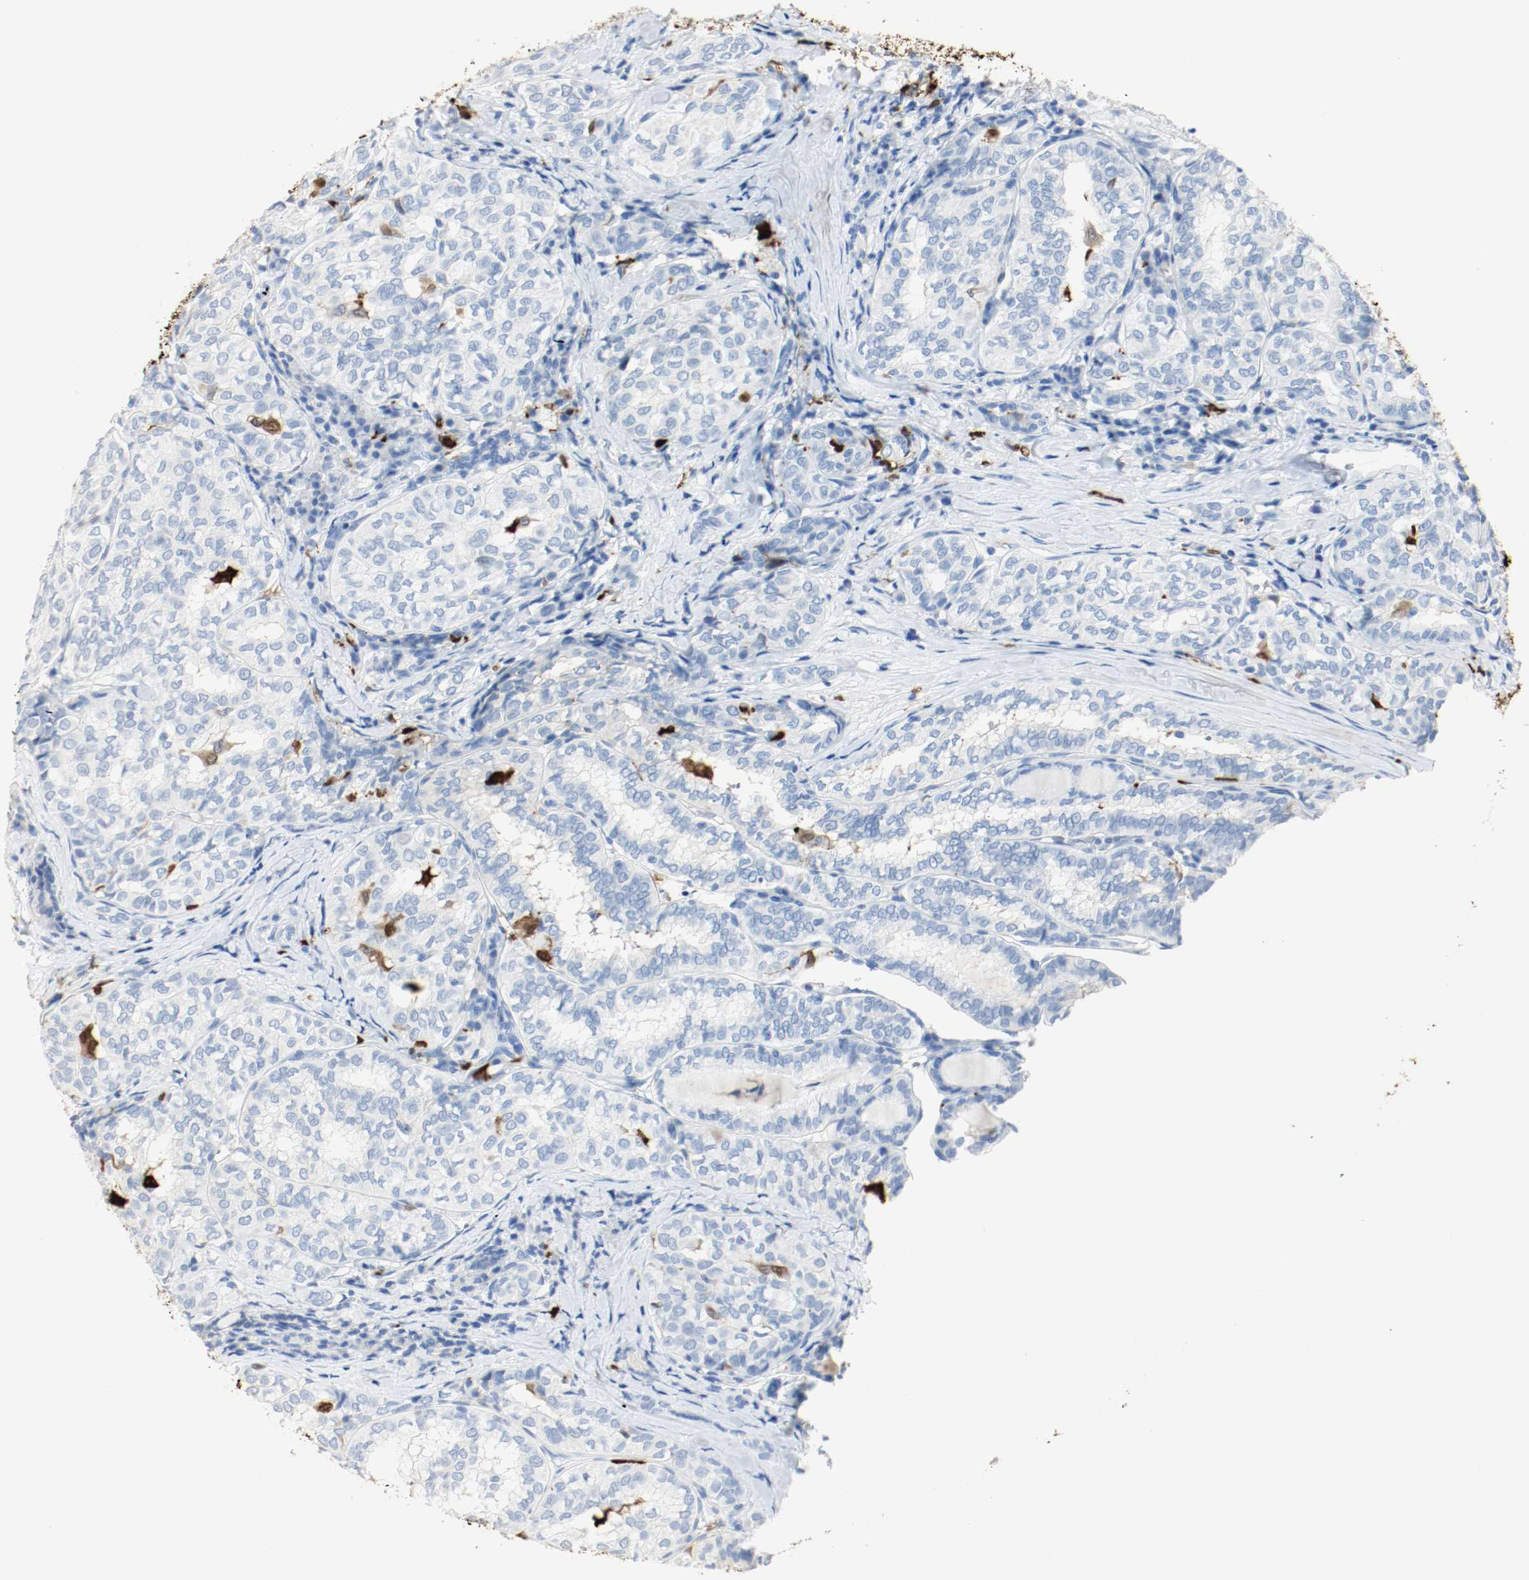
{"staining": {"intensity": "negative", "quantity": "none", "location": "none"}, "tissue": "thyroid cancer", "cell_type": "Tumor cells", "image_type": "cancer", "snomed": [{"axis": "morphology", "description": "Papillary adenocarcinoma, NOS"}, {"axis": "topography", "description": "Thyroid gland"}], "caption": "An immunohistochemistry photomicrograph of thyroid cancer is shown. There is no staining in tumor cells of thyroid cancer.", "gene": "S100A9", "patient": {"sex": "female", "age": 30}}